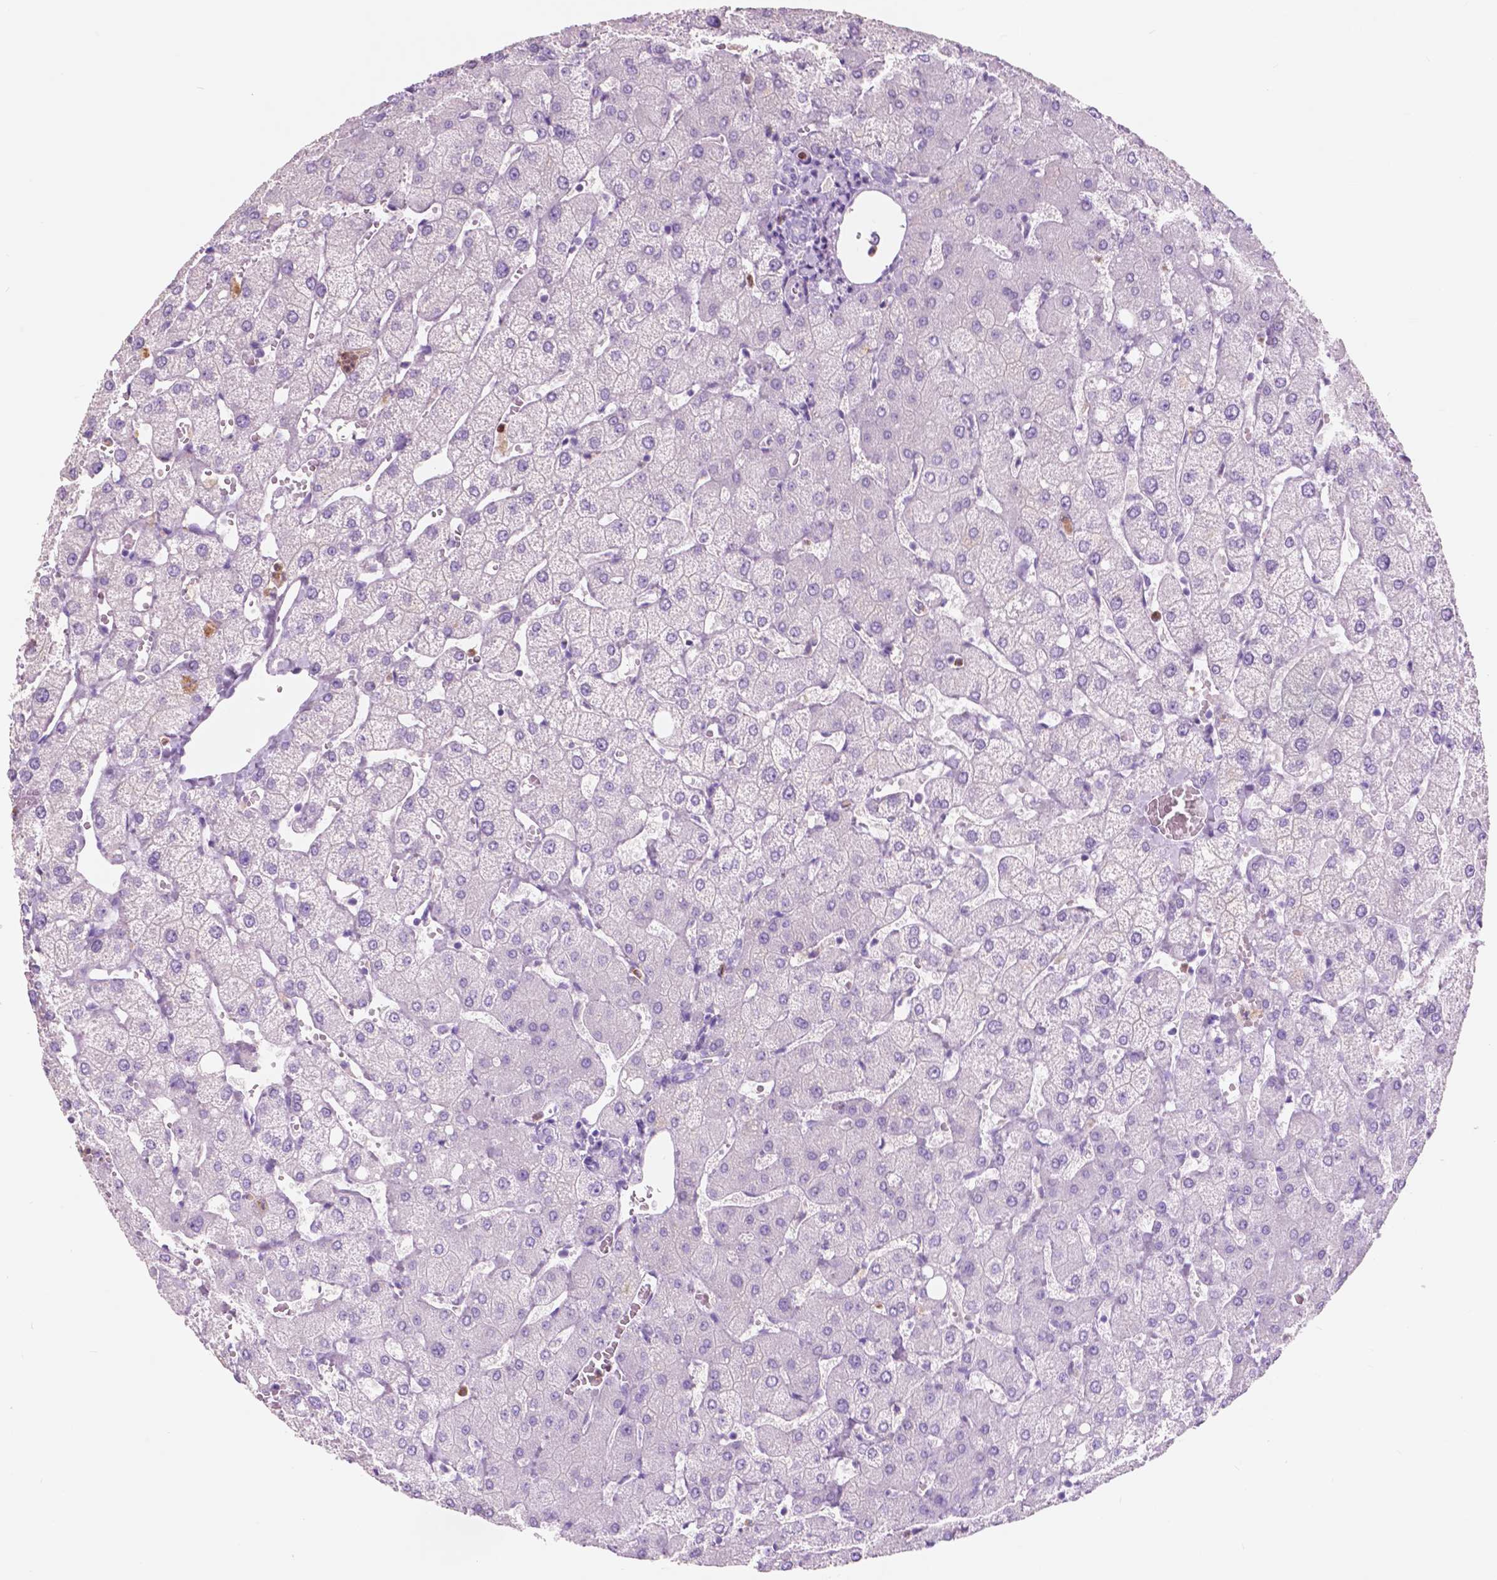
{"staining": {"intensity": "negative", "quantity": "none", "location": "none"}, "tissue": "liver", "cell_type": "Cholangiocytes", "image_type": "normal", "snomed": [{"axis": "morphology", "description": "Normal tissue, NOS"}, {"axis": "topography", "description": "Liver"}], "caption": "A high-resolution photomicrograph shows immunohistochemistry (IHC) staining of benign liver, which shows no significant positivity in cholangiocytes.", "gene": "CUZD1", "patient": {"sex": "female", "age": 54}}